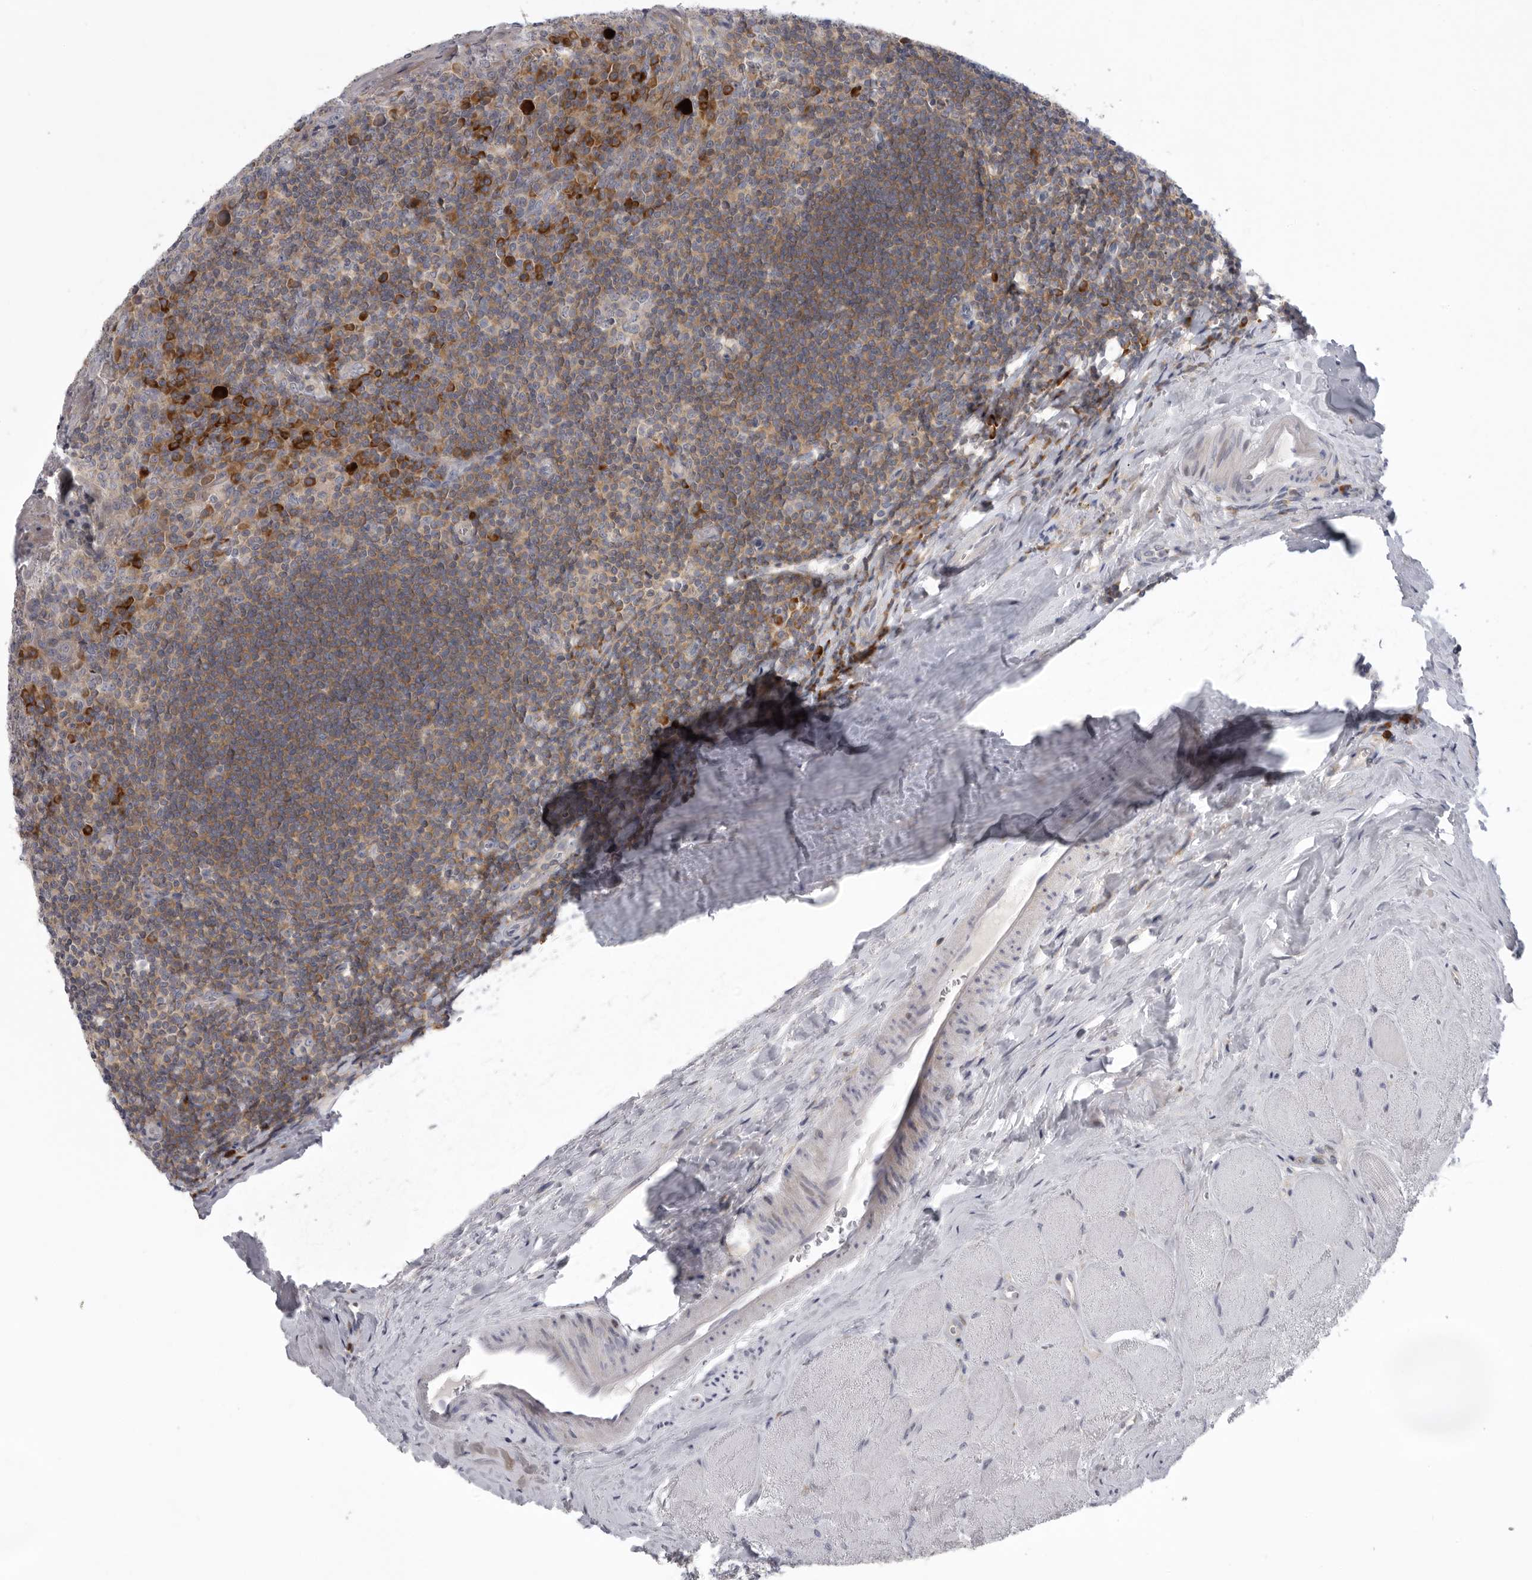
{"staining": {"intensity": "moderate", "quantity": "<25%", "location": "cytoplasmic/membranous"}, "tissue": "tonsil", "cell_type": "Germinal center cells", "image_type": "normal", "snomed": [{"axis": "morphology", "description": "Normal tissue, NOS"}, {"axis": "topography", "description": "Tonsil"}], "caption": "DAB immunohistochemical staining of unremarkable human tonsil shows moderate cytoplasmic/membranous protein positivity in about <25% of germinal center cells. (DAB (3,3'-diaminobenzidine) IHC with brightfield microscopy, high magnification).", "gene": "USP24", "patient": {"sex": "male", "age": 27}}